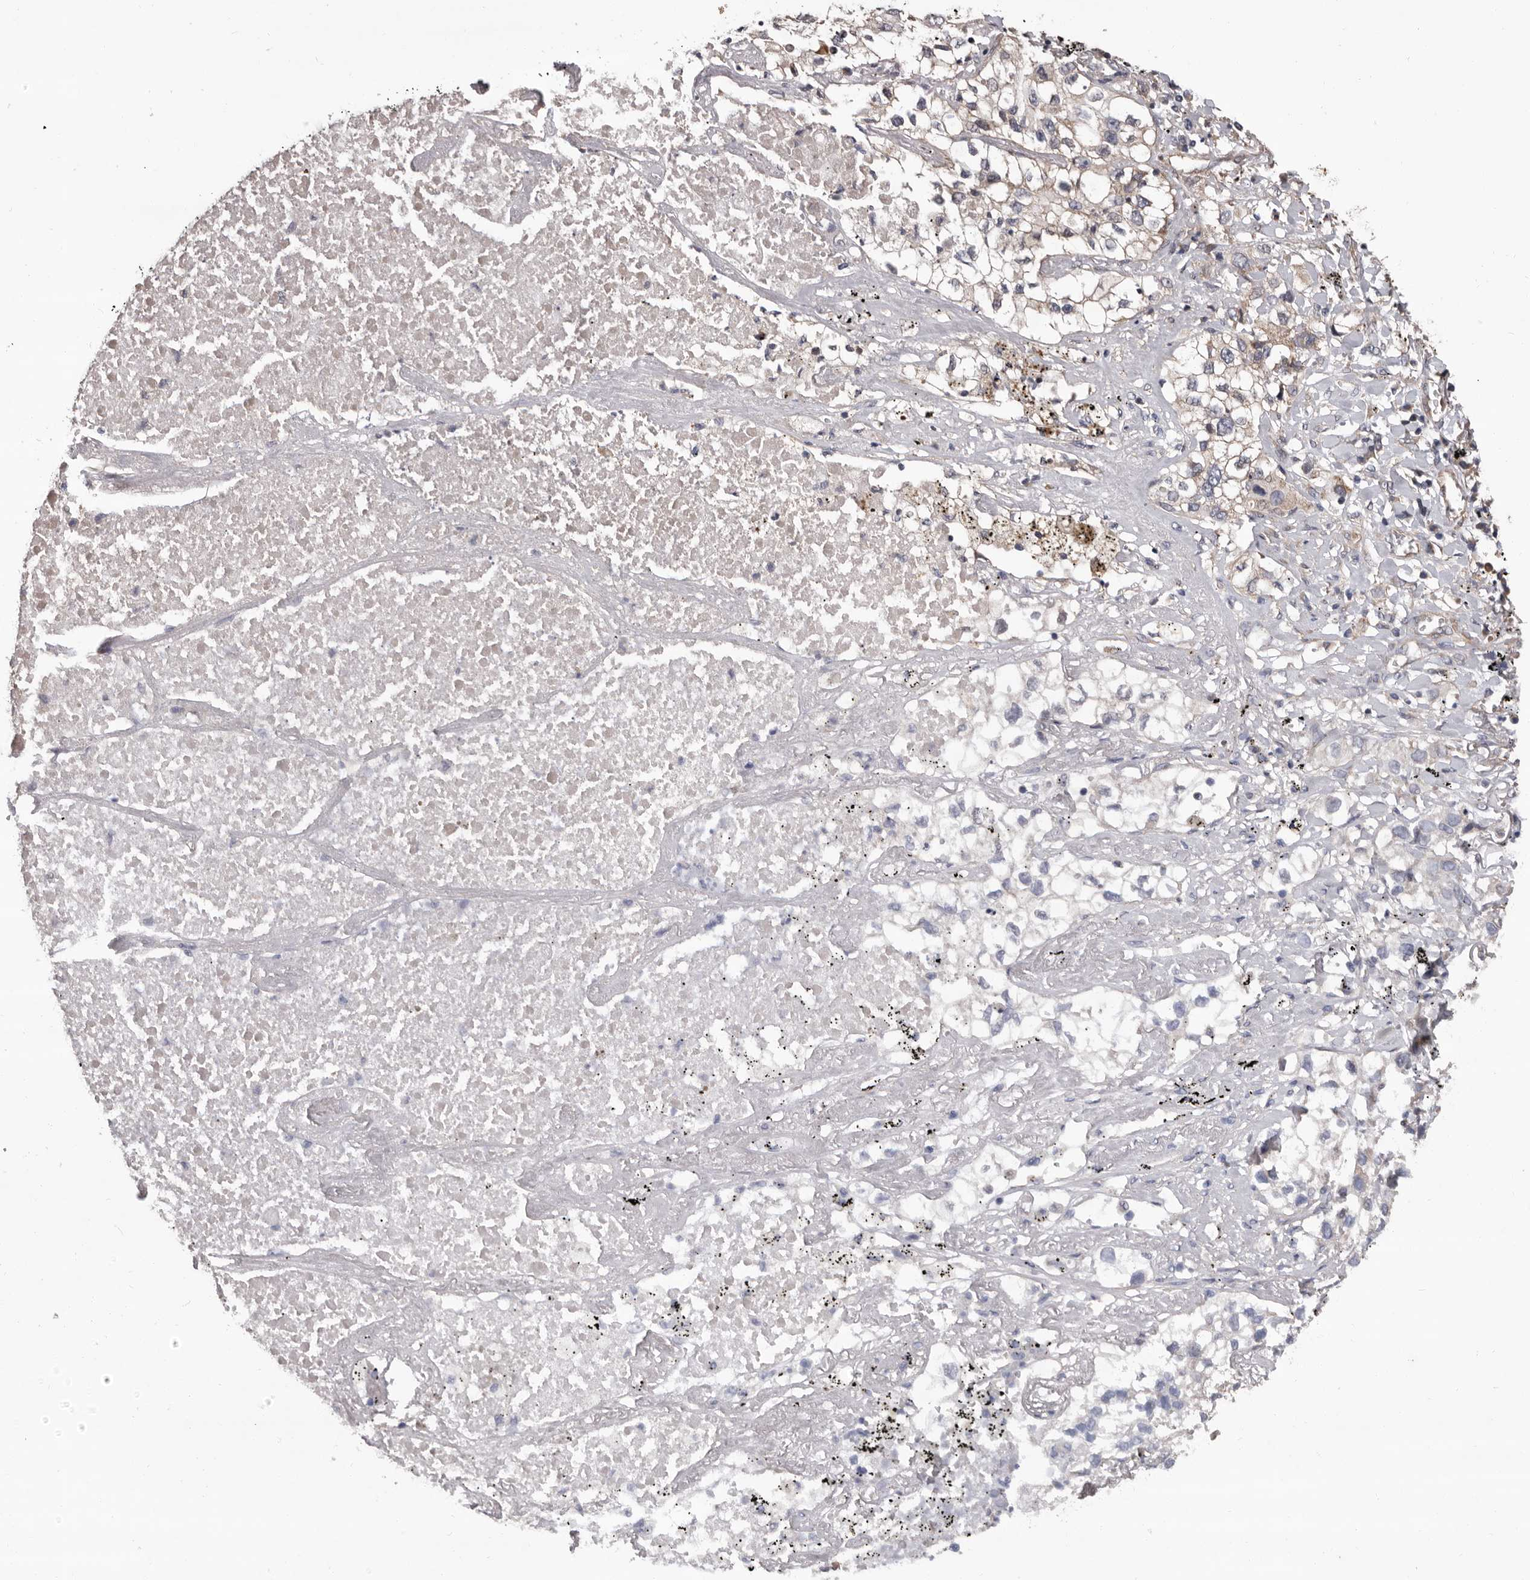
{"staining": {"intensity": "negative", "quantity": "none", "location": "none"}, "tissue": "lung cancer", "cell_type": "Tumor cells", "image_type": "cancer", "snomed": [{"axis": "morphology", "description": "Adenocarcinoma, NOS"}, {"axis": "topography", "description": "Lung"}], "caption": "Immunohistochemistry (IHC) of human adenocarcinoma (lung) demonstrates no staining in tumor cells.", "gene": "PRKD1", "patient": {"sex": "male", "age": 63}}